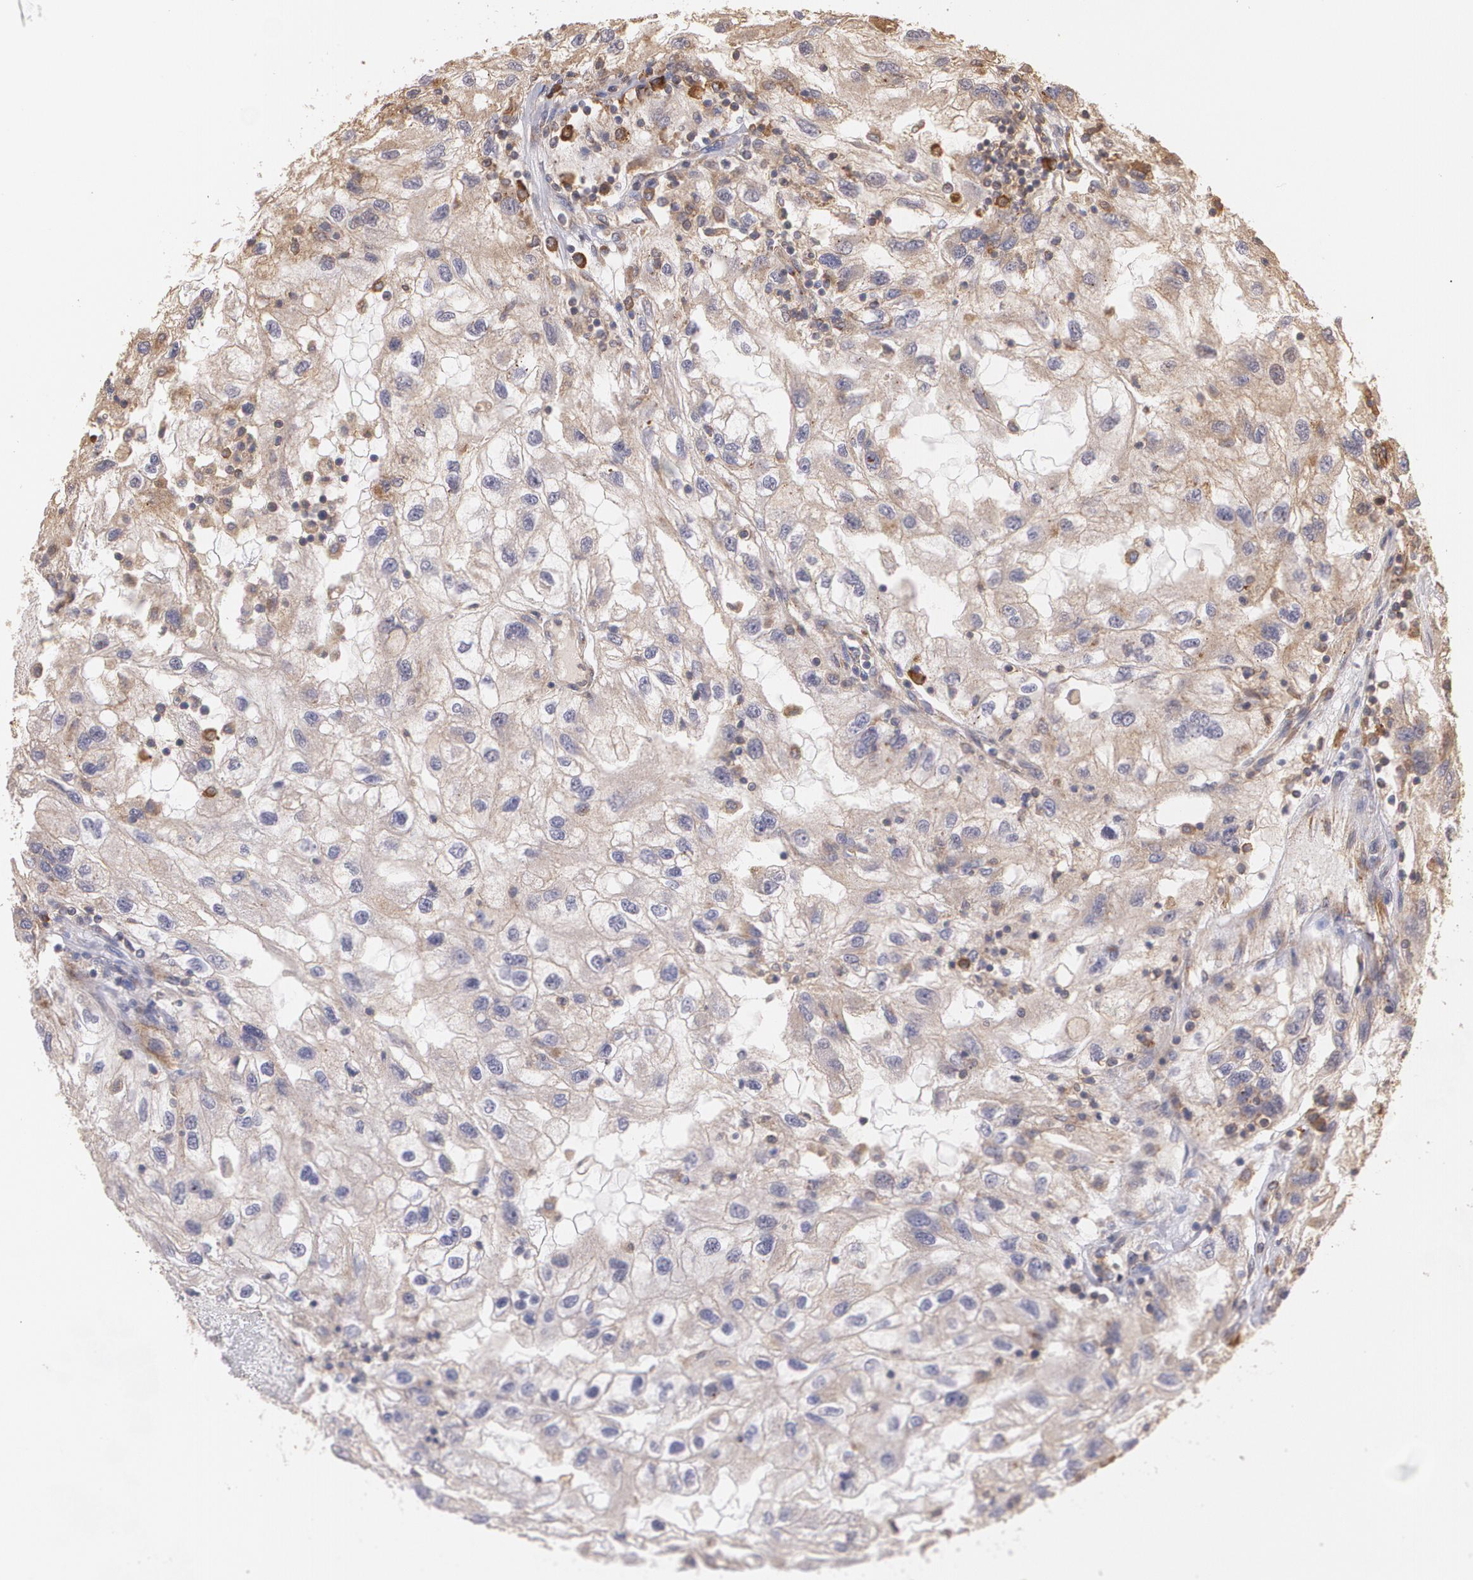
{"staining": {"intensity": "moderate", "quantity": ">75%", "location": "cytoplasmic/membranous"}, "tissue": "renal cancer", "cell_type": "Tumor cells", "image_type": "cancer", "snomed": [{"axis": "morphology", "description": "Normal tissue, NOS"}, {"axis": "morphology", "description": "Adenocarcinoma, NOS"}, {"axis": "topography", "description": "Kidney"}], "caption": "Protein expression analysis of renal cancer reveals moderate cytoplasmic/membranous staining in approximately >75% of tumor cells.", "gene": "ECE1", "patient": {"sex": "male", "age": 71}}